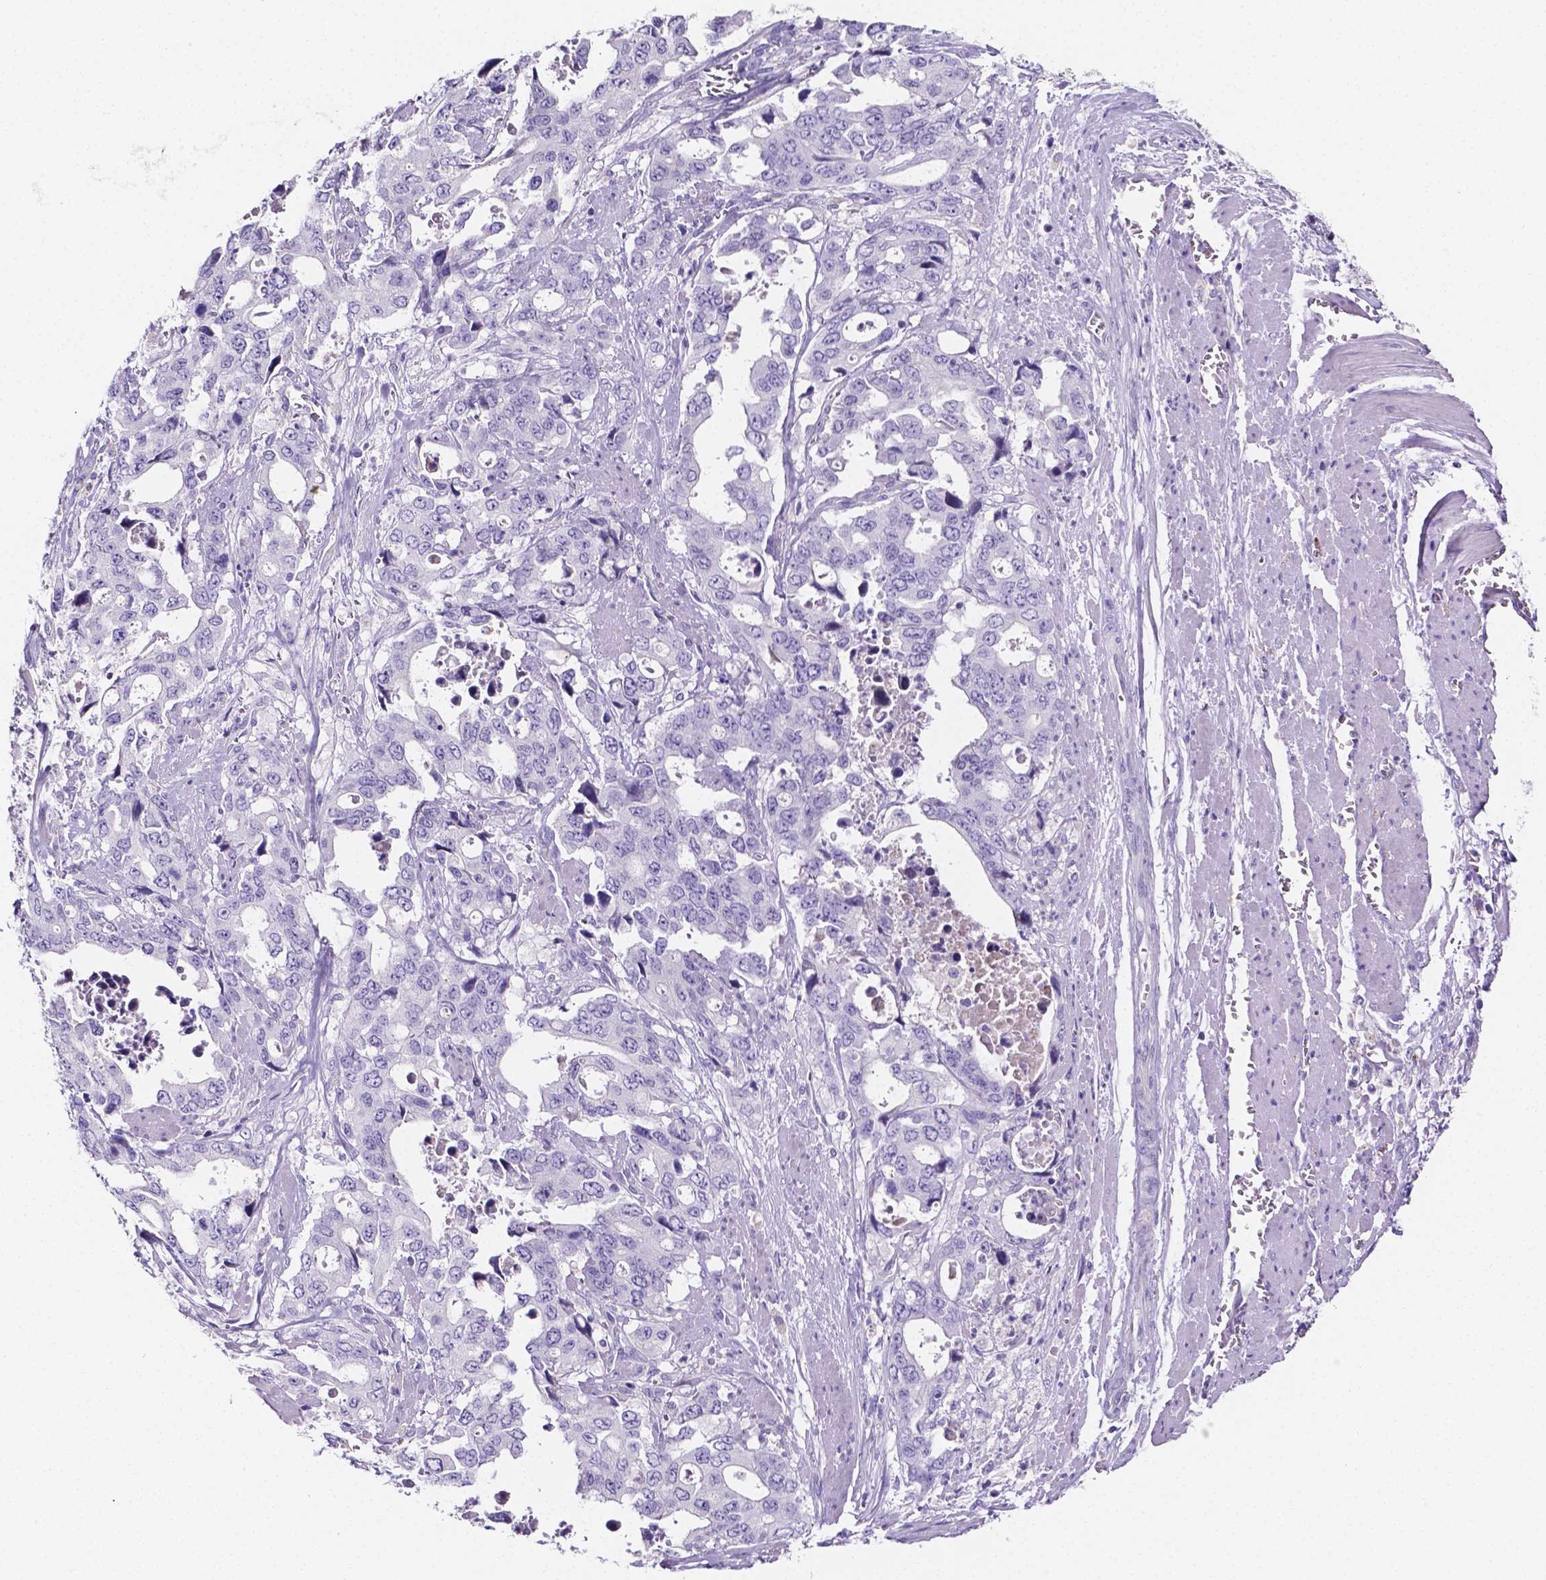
{"staining": {"intensity": "negative", "quantity": "none", "location": "none"}, "tissue": "stomach cancer", "cell_type": "Tumor cells", "image_type": "cancer", "snomed": [{"axis": "morphology", "description": "Adenocarcinoma, NOS"}, {"axis": "topography", "description": "Stomach, upper"}], "caption": "This is an immunohistochemistry micrograph of stomach cancer (adenocarcinoma). There is no positivity in tumor cells.", "gene": "NRGN", "patient": {"sex": "male", "age": 74}}